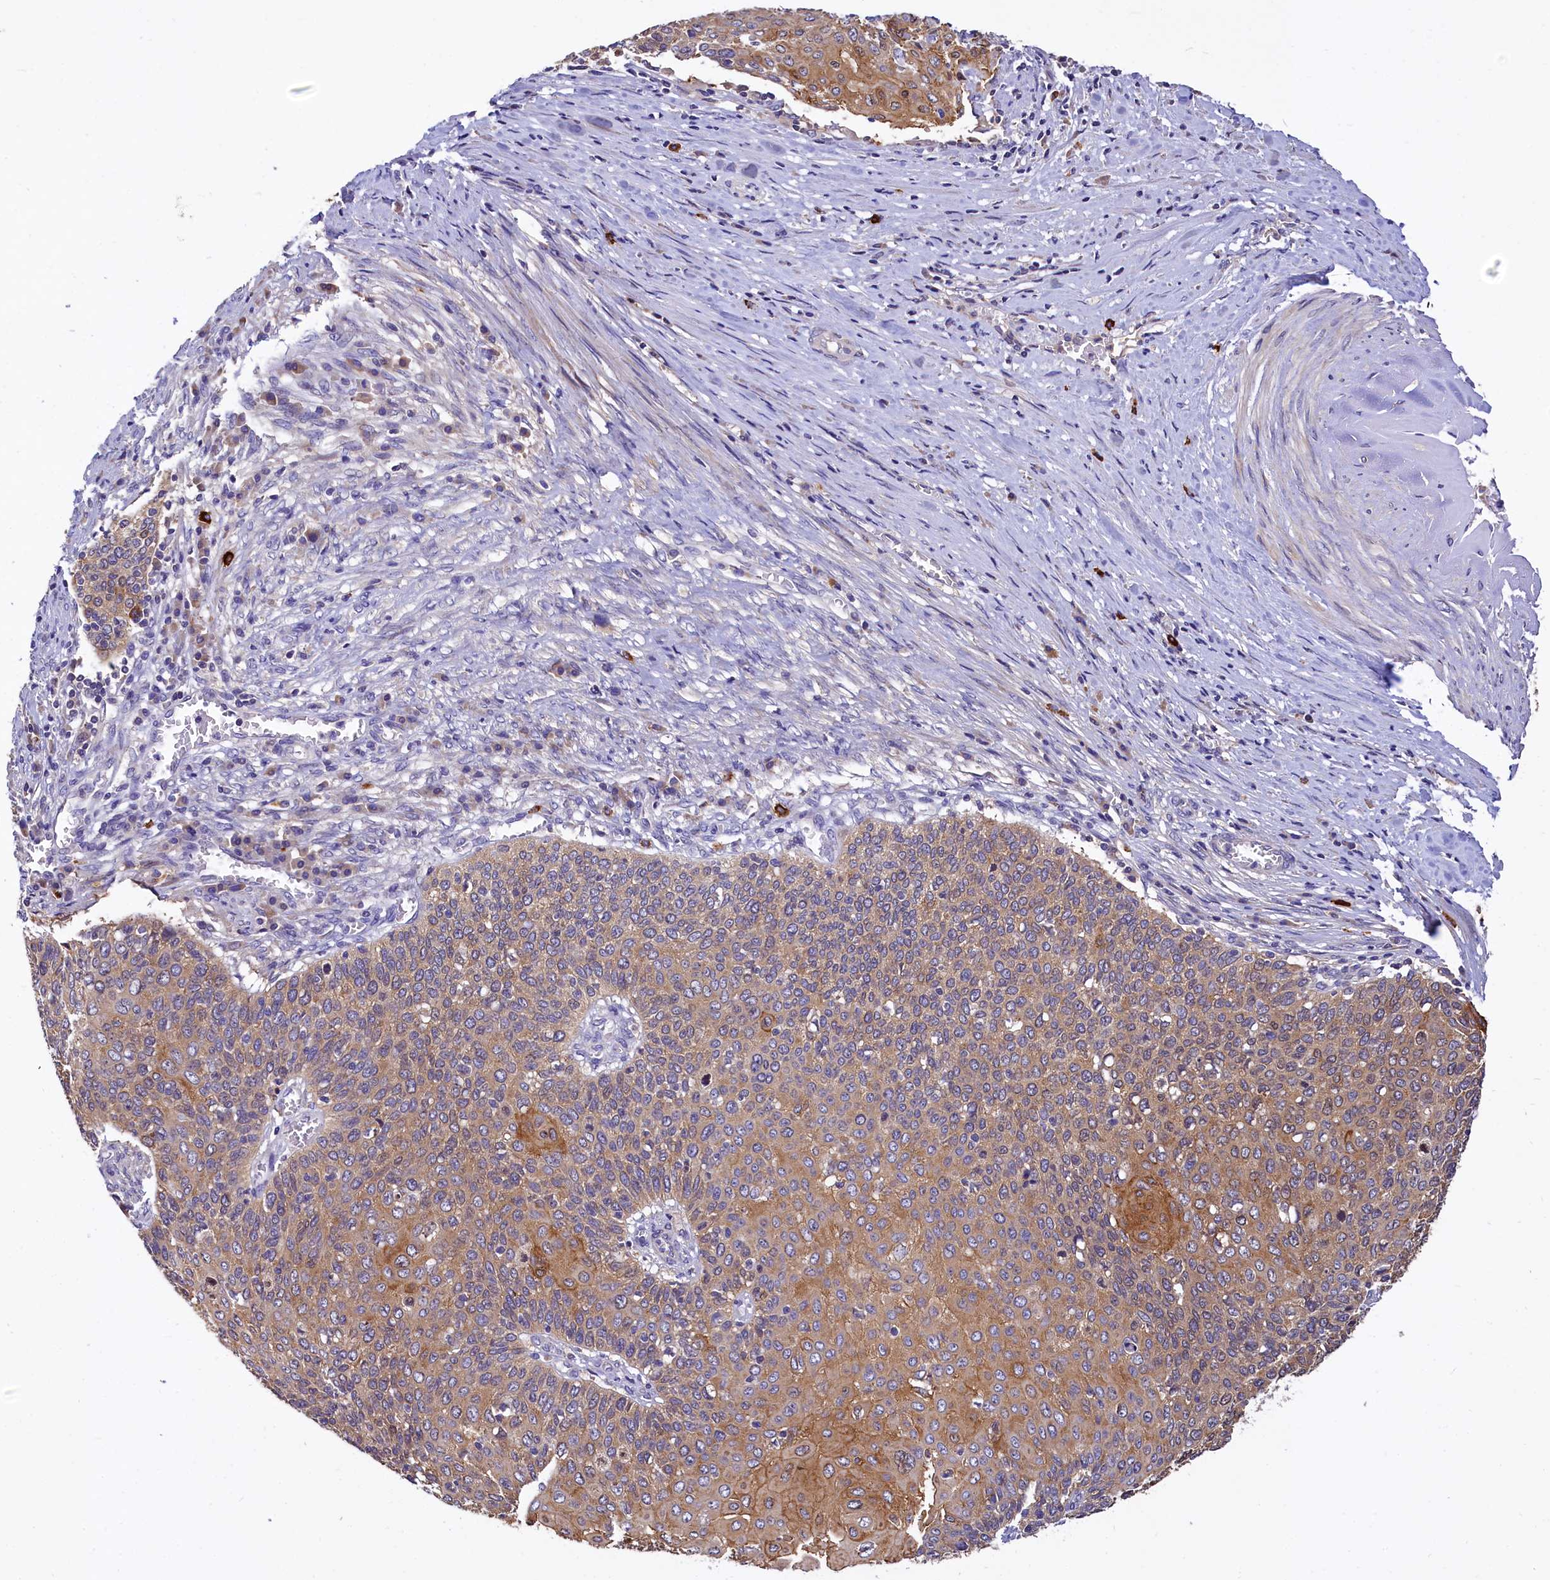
{"staining": {"intensity": "moderate", "quantity": ">75%", "location": "cytoplasmic/membranous"}, "tissue": "cervical cancer", "cell_type": "Tumor cells", "image_type": "cancer", "snomed": [{"axis": "morphology", "description": "Squamous cell carcinoma, NOS"}, {"axis": "topography", "description": "Cervix"}], "caption": "This is a photomicrograph of IHC staining of cervical squamous cell carcinoma, which shows moderate staining in the cytoplasmic/membranous of tumor cells.", "gene": "EPS8L2", "patient": {"sex": "female", "age": 39}}